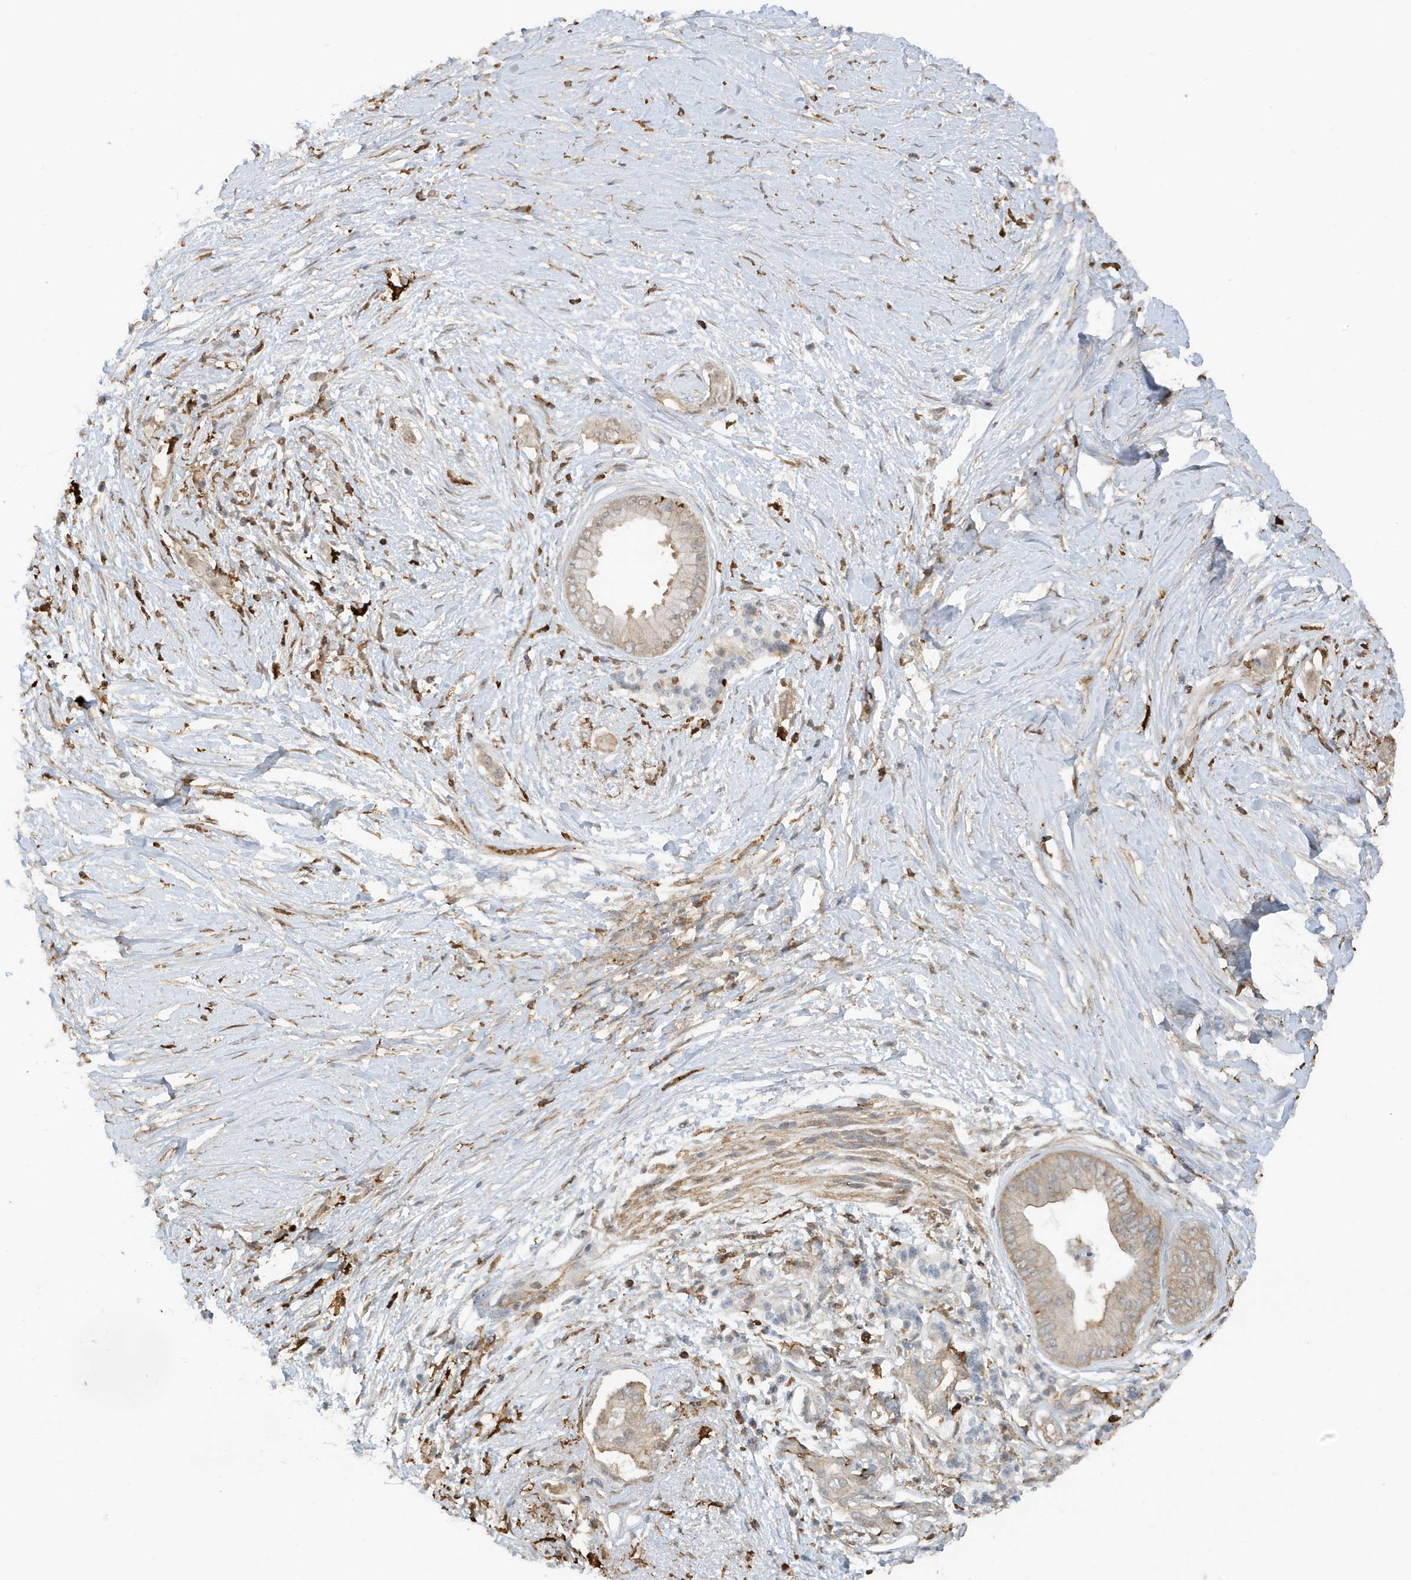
{"staining": {"intensity": "weak", "quantity": "25%-75%", "location": "cytoplasmic/membranous"}, "tissue": "pancreatic cancer", "cell_type": "Tumor cells", "image_type": "cancer", "snomed": [{"axis": "morphology", "description": "Normal tissue, NOS"}, {"axis": "morphology", "description": "Adenocarcinoma, NOS"}, {"axis": "topography", "description": "Pancreas"}, {"axis": "topography", "description": "Peripheral nerve tissue"}], "caption": "Protein staining demonstrates weak cytoplasmic/membranous staining in approximately 25%-75% of tumor cells in pancreatic cancer (adenocarcinoma). (DAB (3,3'-diaminobenzidine) IHC with brightfield microscopy, high magnification).", "gene": "PHACTR2", "patient": {"sex": "male", "age": 59}}